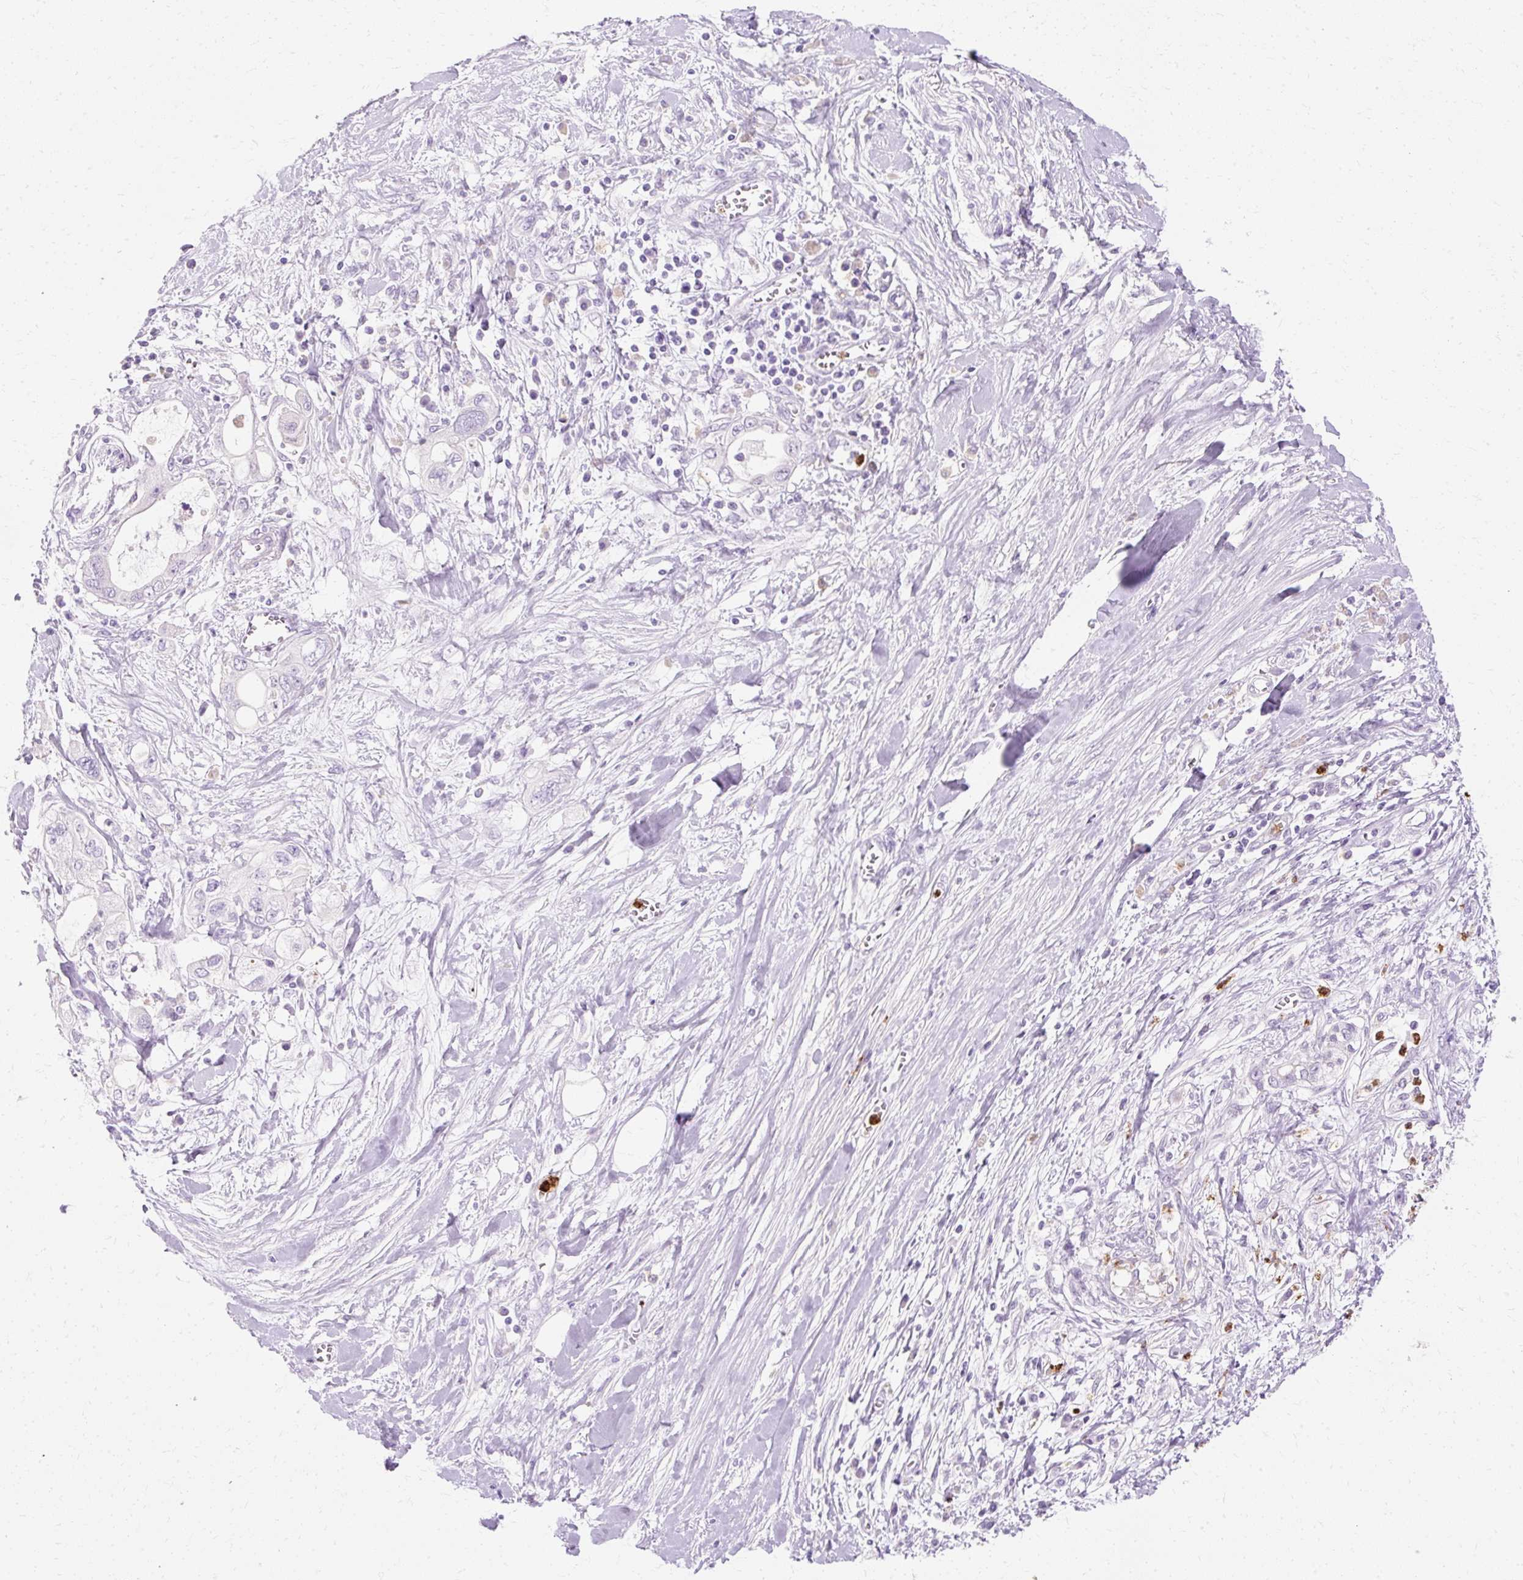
{"staining": {"intensity": "negative", "quantity": "none", "location": "none"}, "tissue": "pancreatic cancer", "cell_type": "Tumor cells", "image_type": "cancer", "snomed": [{"axis": "morphology", "description": "Adenocarcinoma, NOS"}, {"axis": "topography", "description": "Pancreas"}], "caption": "Immunohistochemical staining of pancreatic cancer (adenocarcinoma) exhibits no significant positivity in tumor cells.", "gene": "DEFA1", "patient": {"sex": "female", "age": 56}}